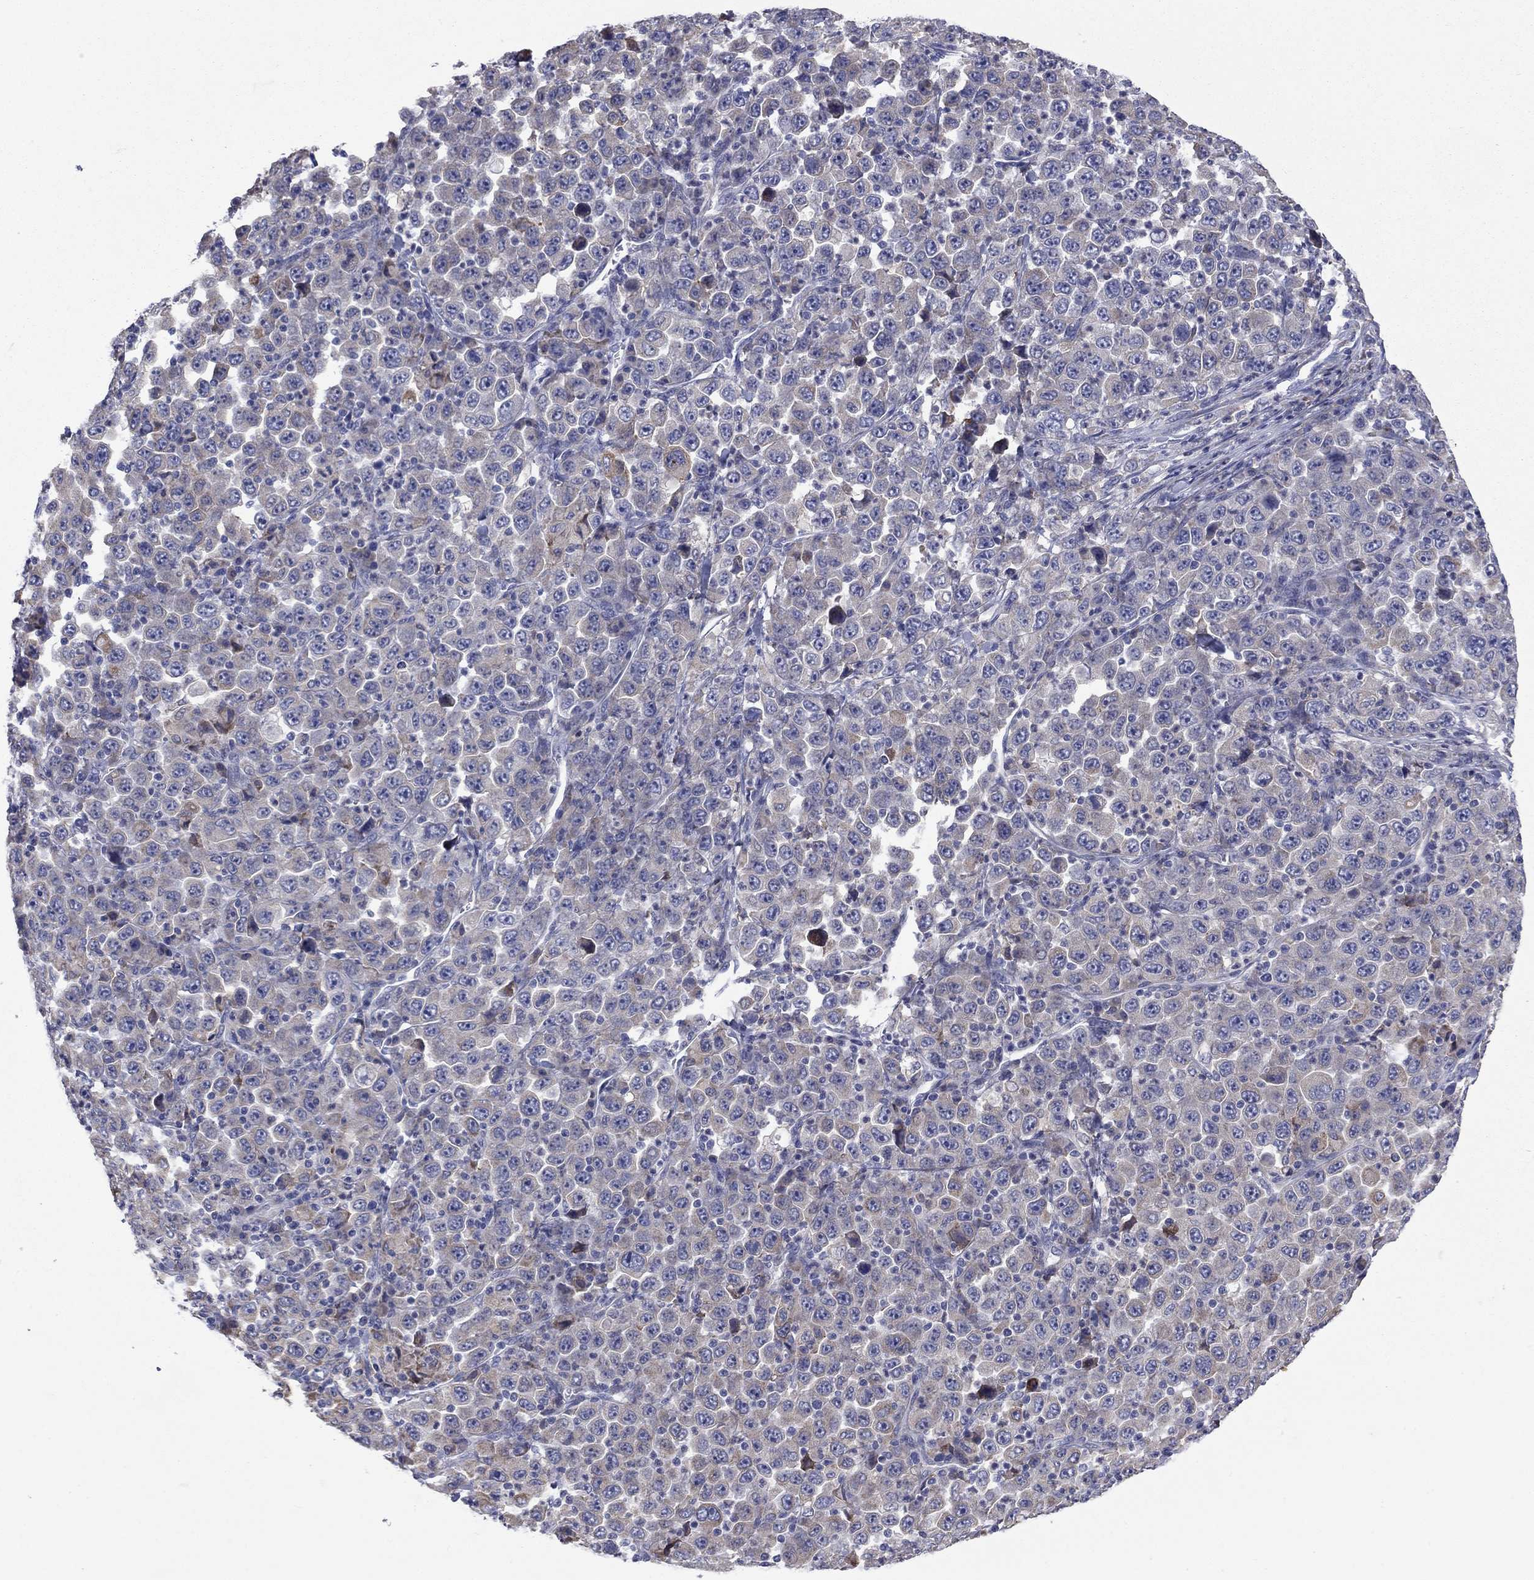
{"staining": {"intensity": "moderate", "quantity": "<25%", "location": "cytoplasmic/membranous"}, "tissue": "stomach cancer", "cell_type": "Tumor cells", "image_type": "cancer", "snomed": [{"axis": "morphology", "description": "Normal tissue, NOS"}, {"axis": "morphology", "description": "Adenocarcinoma, NOS"}, {"axis": "topography", "description": "Stomach, upper"}, {"axis": "topography", "description": "Stomach"}], "caption": "Stomach cancer tissue reveals moderate cytoplasmic/membranous expression in approximately <25% of tumor cells, visualized by immunohistochemistry. The staining was performed using DAB to visualize the protein expression in brown, while the nuclei were stained in blue with hematoxylin (Magnification: 20x).", "gene": "TMPRSS11A", "patient": {"sex": "male", "age": 59}}